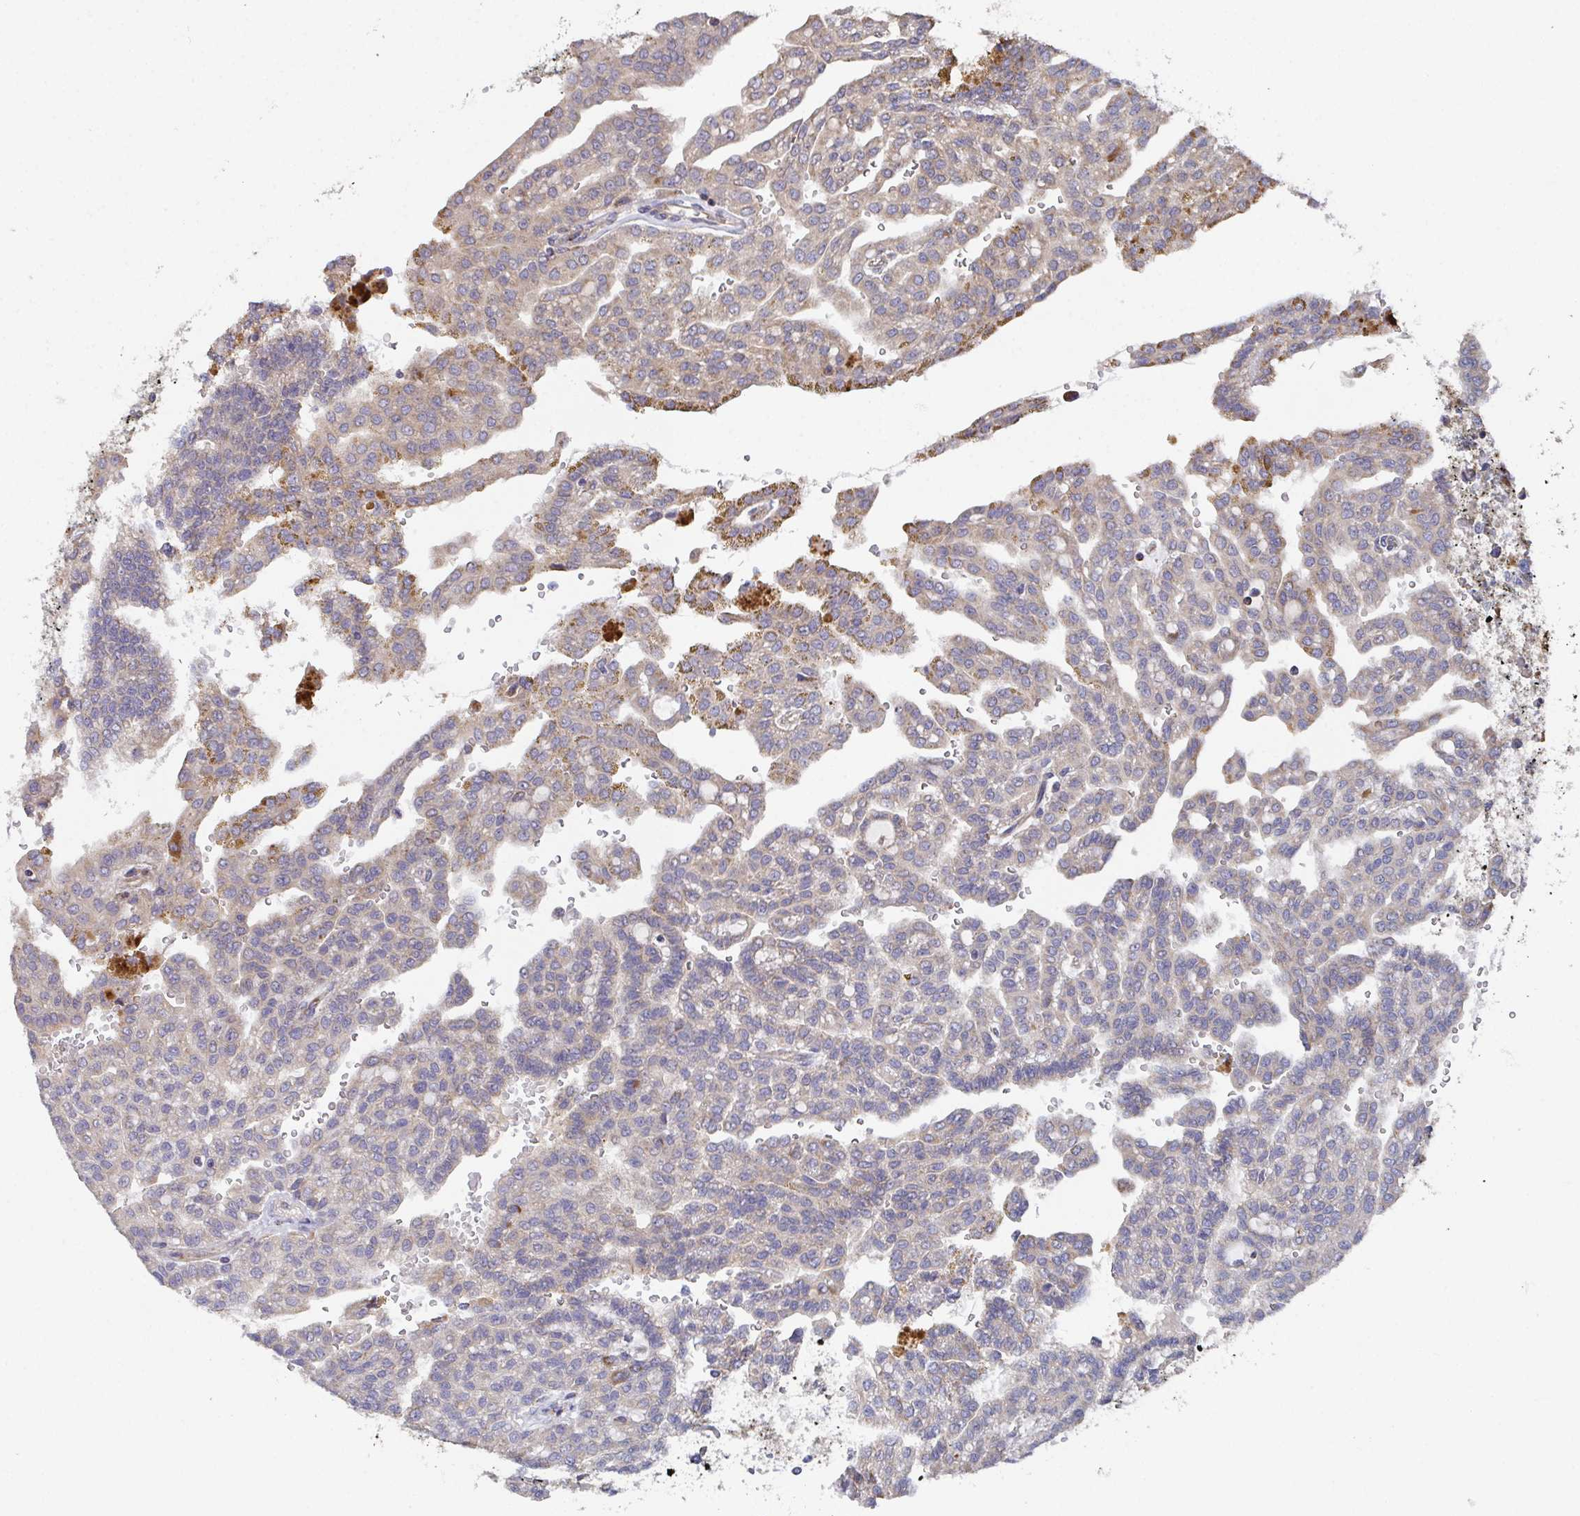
{"staining": {"intensity": "moderate", "quantity": "<25%", "location": "cytoplasmic/membranous"}, "tissue": "renal cancer", "cell_type": "Tumor cells", "image_type": "cancer", "snomed": [{"axis": "morphology", "description": "Adenocarcinoma, NOS"}, {"axis": "topography", "description": "Kidney"}], "caption": "Tumor cells show moderate cytoplasmic/membranous staining in about <25% of cells in adenocarcinoma (renal).", "gene": "MT-ND3", "patient": {"sex": "male", "age": 63}}